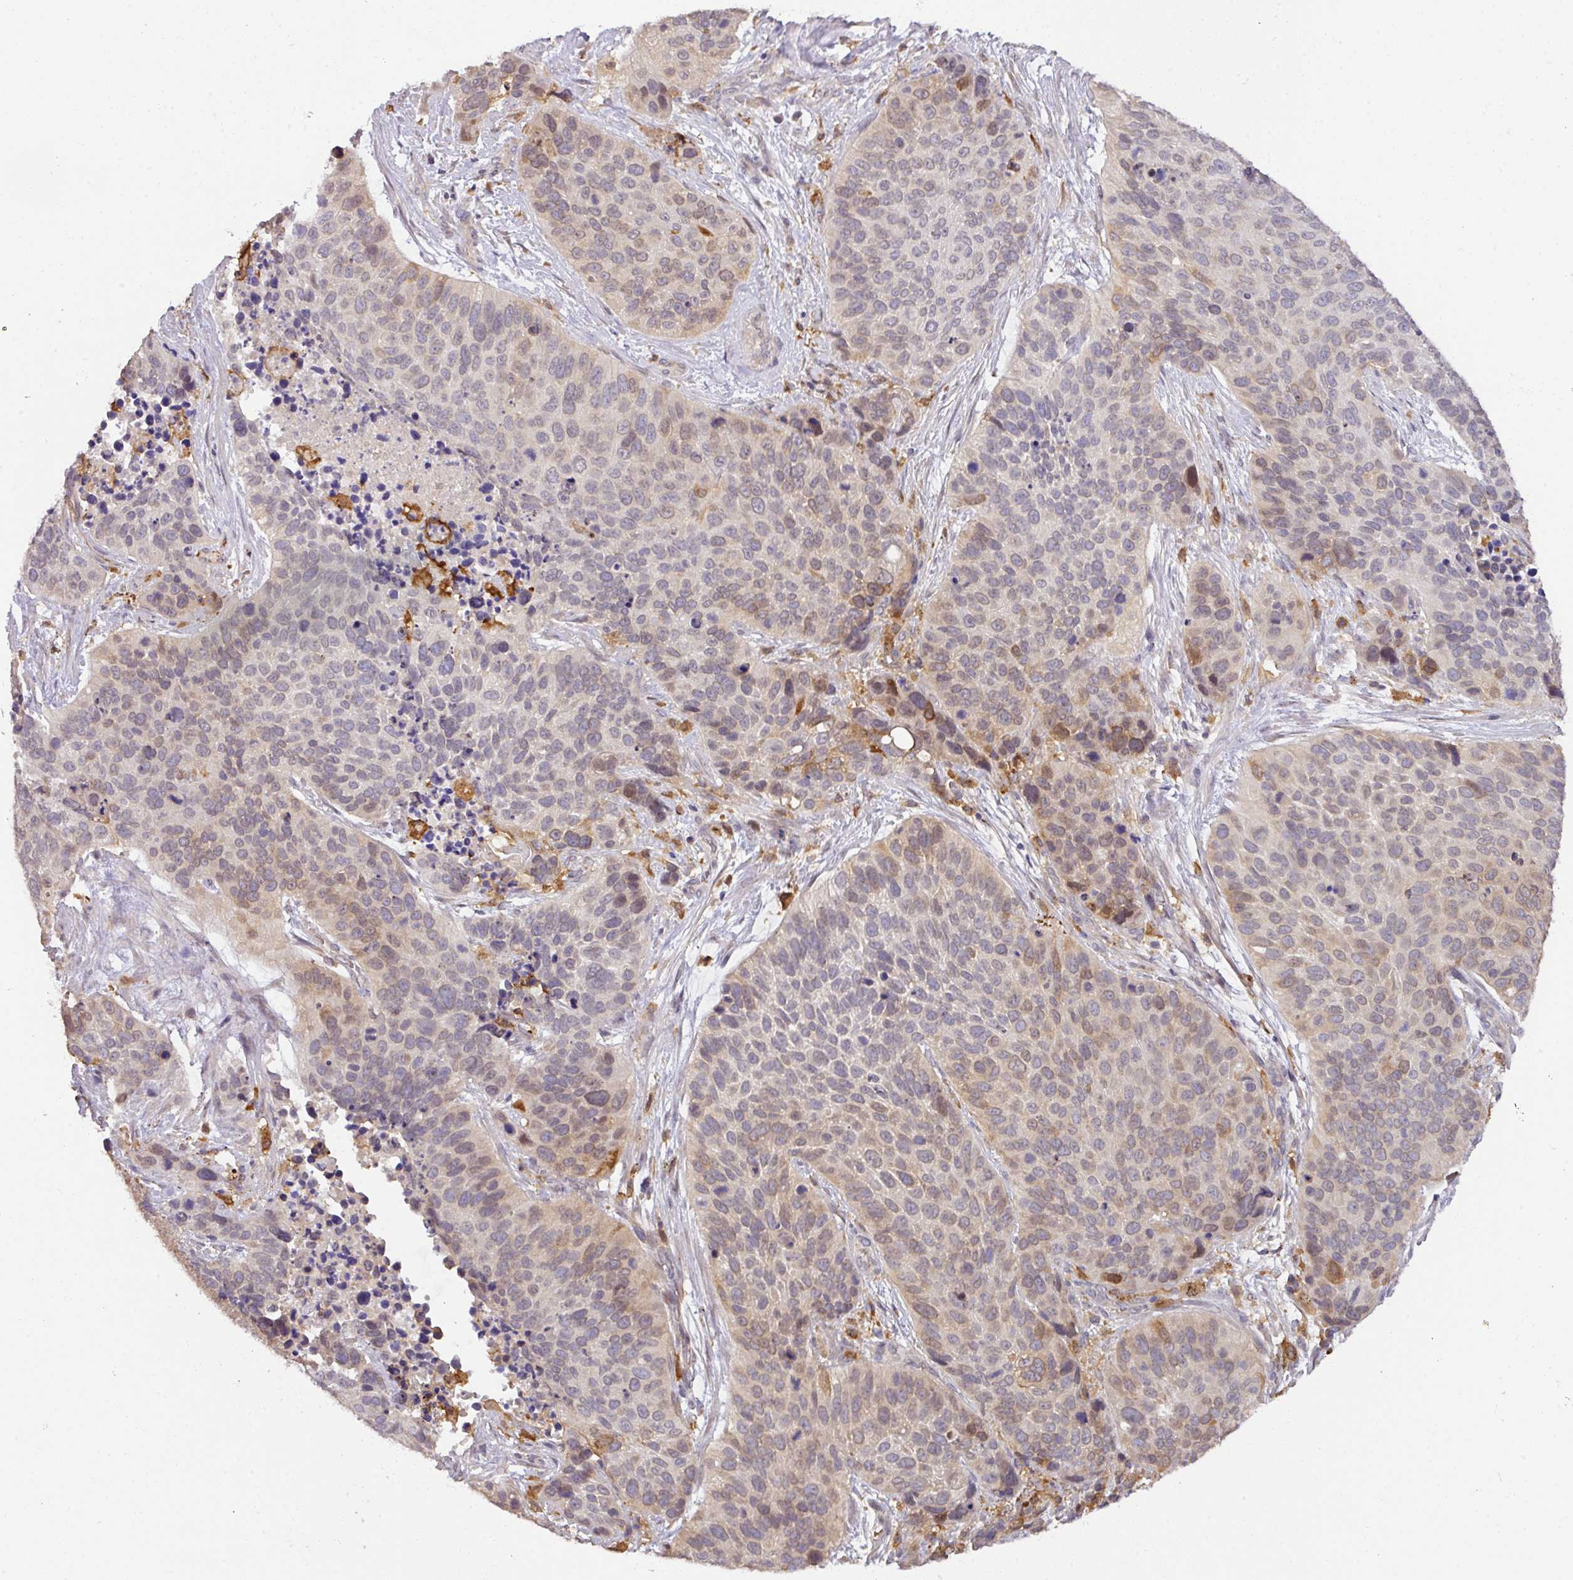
{"staining": {"intensity": "weak", "quantity": "<25%", "location": "cytoplasmic/membranous,nuclear"}, "tissue": "lung cancer", "cell_type": "Tumor cells", "image_type": "cancer", "snomed": [{"axis": "morphology", "description": "Squamous cell carcinoma, NOS"}, {"axis": "topography", "description": "Lung"}], "caption": "DAB immunohistochemical staining of human lung cancer reveals no significant staining in tumor cells.", "gene": "GCNT7", "patient": {"sex": "male", "age": 62}}